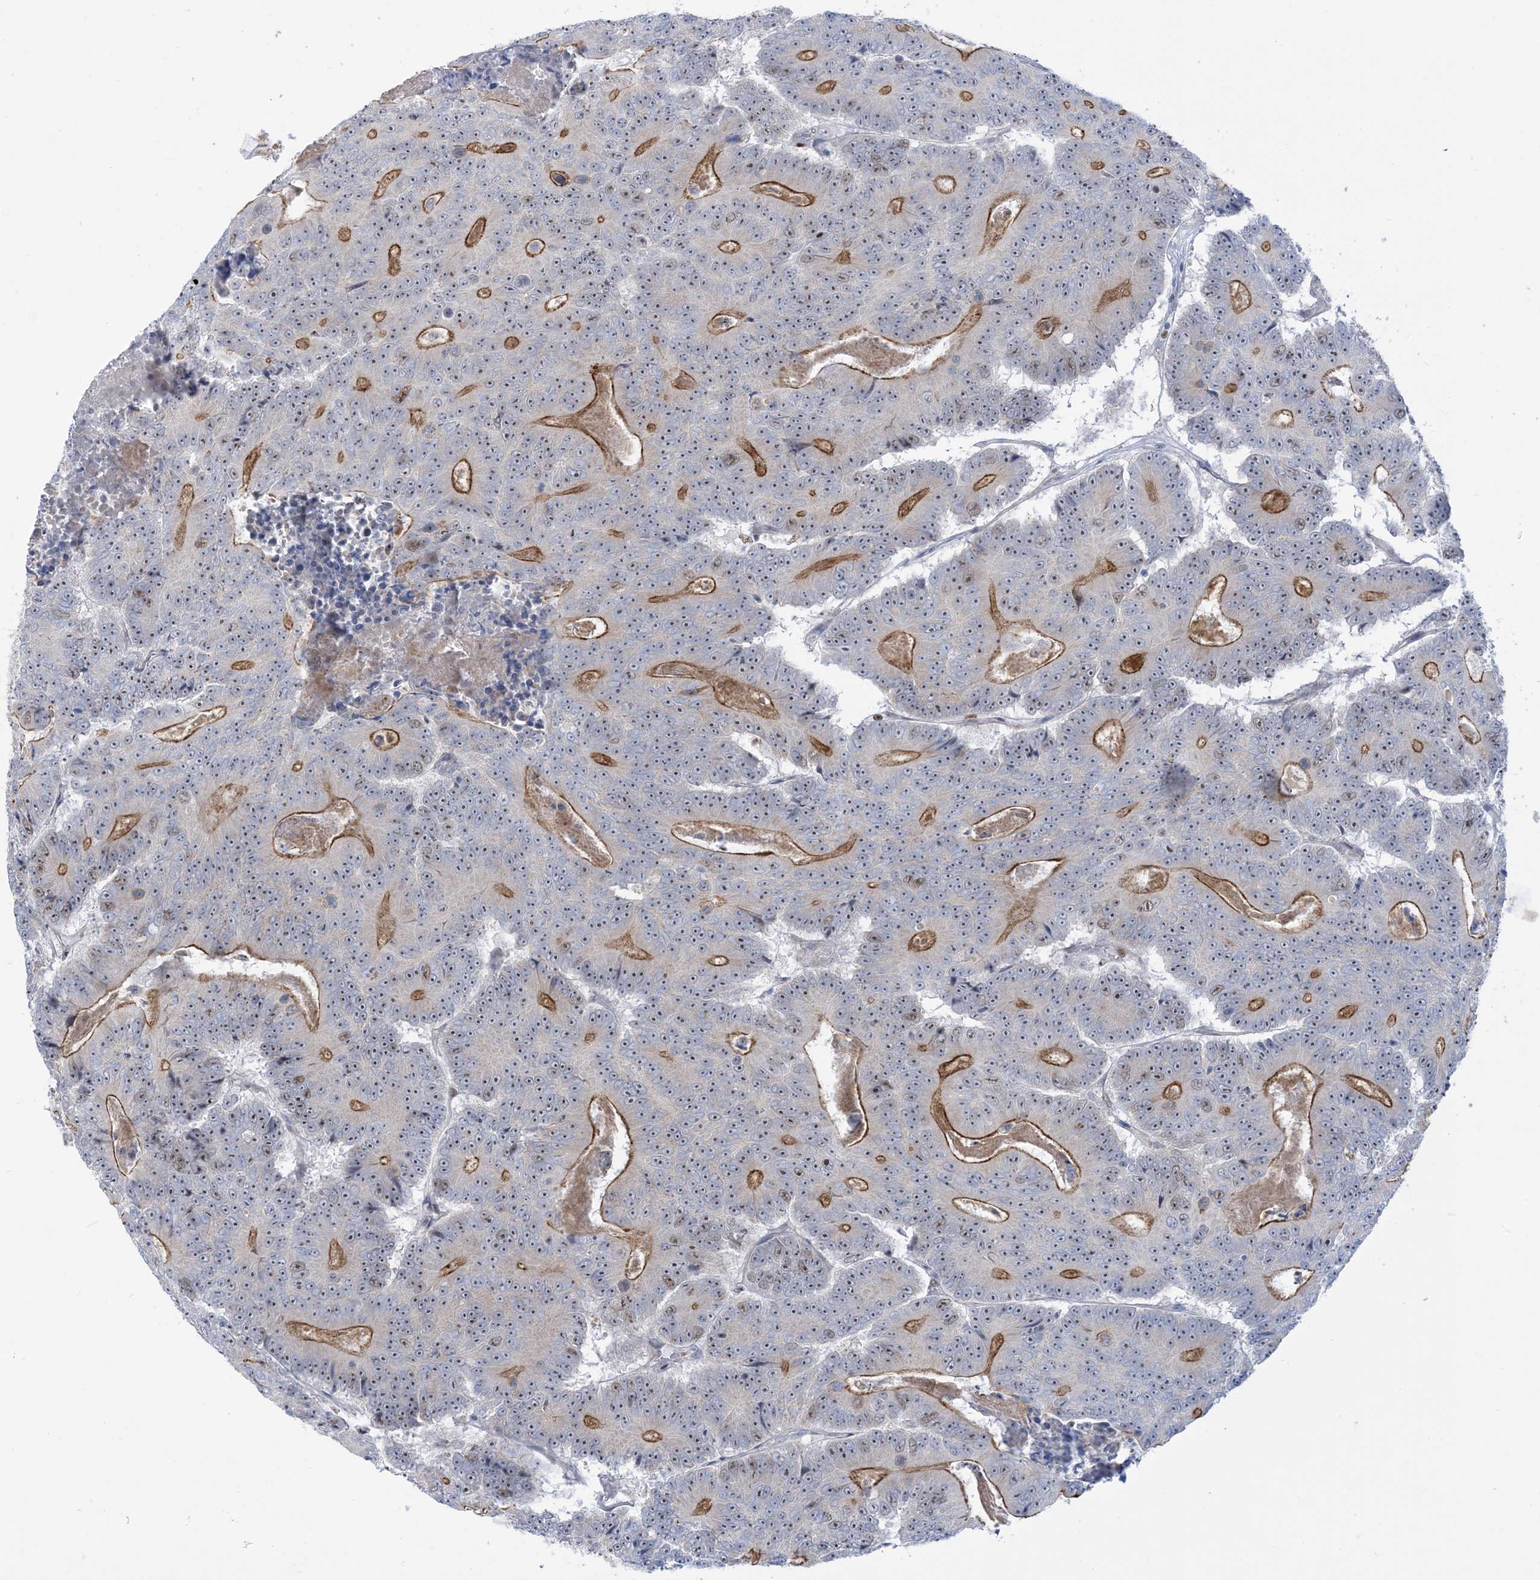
{"staining": {"intensity": "moderate", "quantity": "25%-75%", "location": "cytoplasmic/membranous,nuclear"}, "tissue": "colorectal cancer", "cell_type": "Tumor cells", "image_type": "cancer", "snomed": [{"axis": "morphology", "description": "Adenocarcinoma, NOS"}, {"axis": "topography", "description": "Colon"}], "caption": "Brown immunohistochemical staining in colorectal adenocarcinoma displays moderate cytoplasmic/membranous and nuclear expression in about 25%-75% of tumor cells. The staining is performed using DAB brown chromogen to label protein expression. The nuclei are counter-stained blue using hematoxylin.", "gene": "MARS2", "patient": {"sex": "male", "age": 83}}